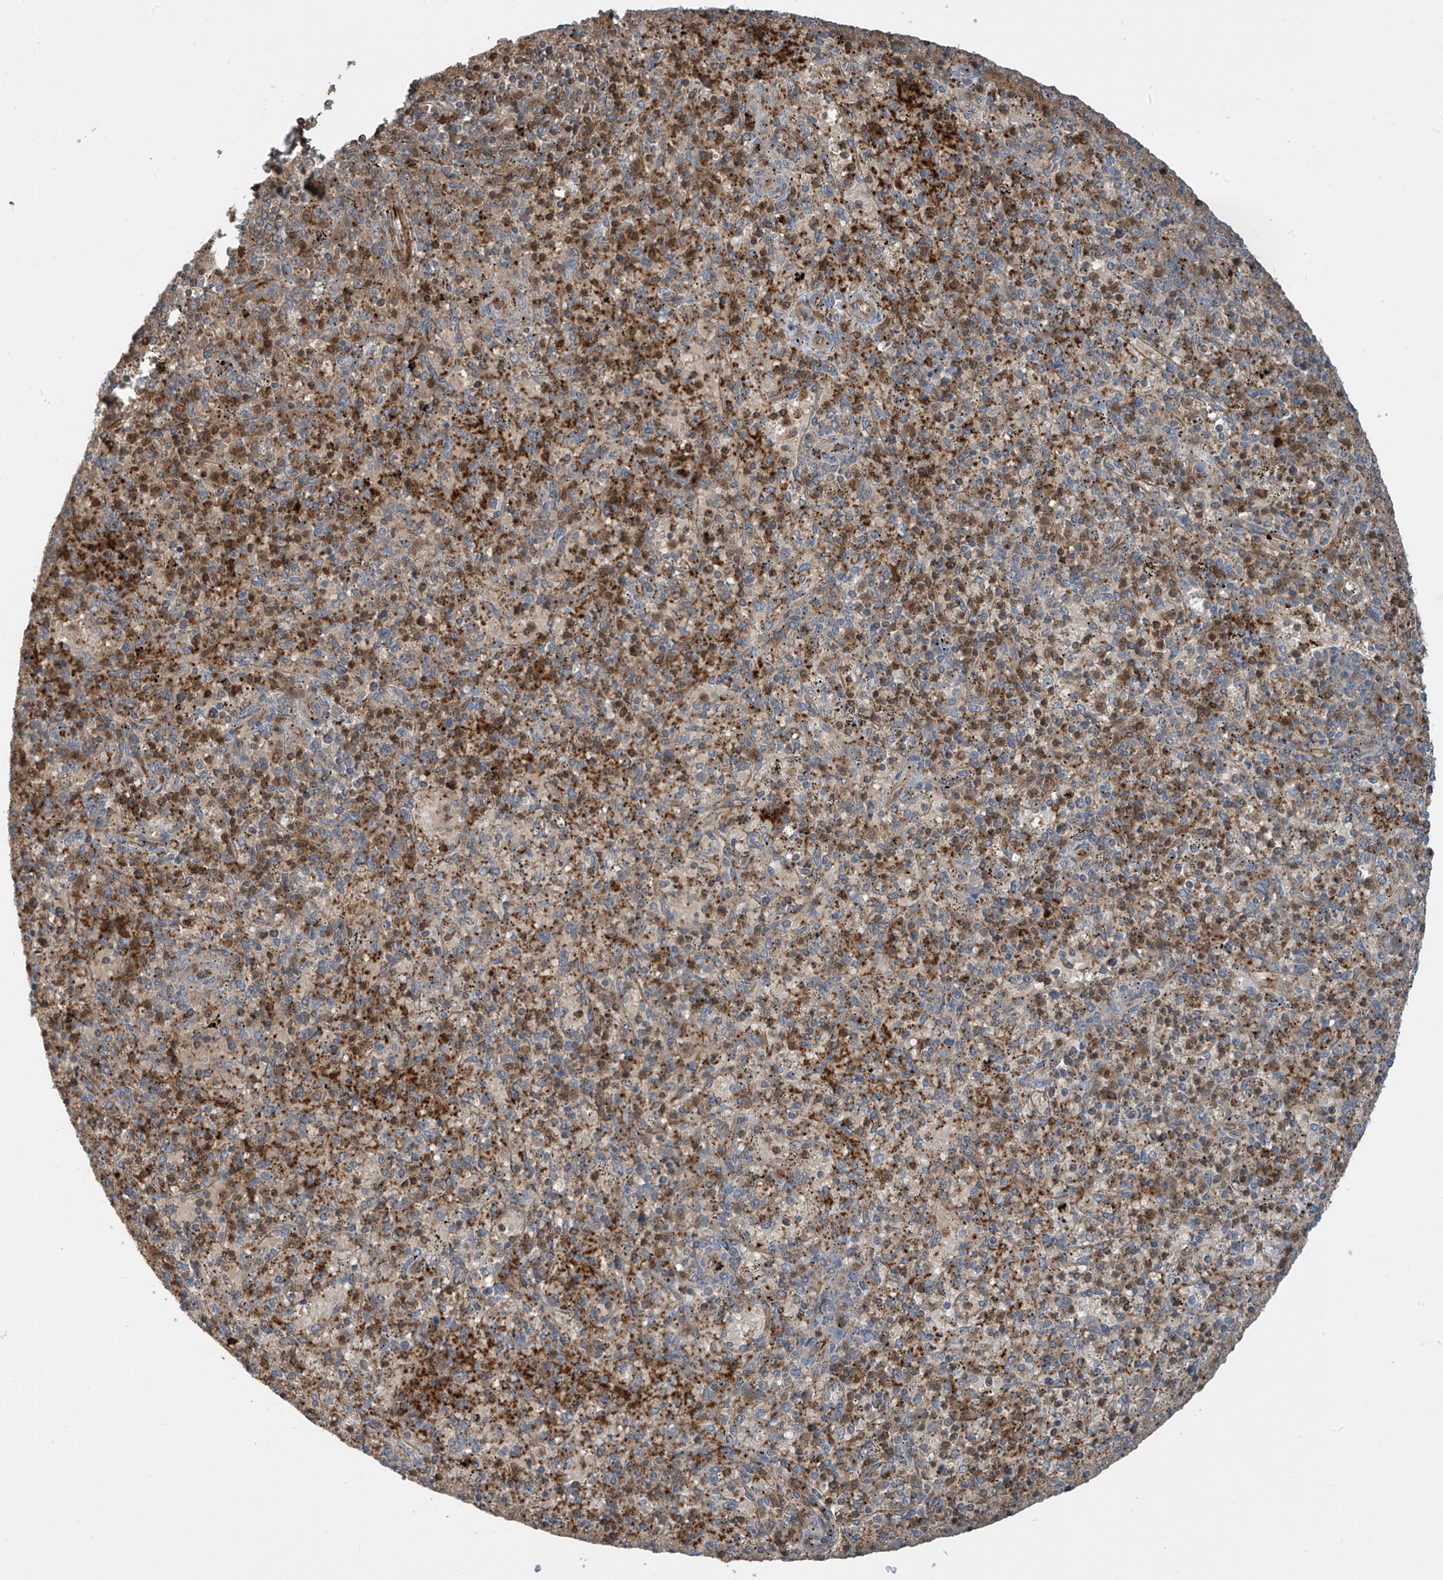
{"staining": {"intensity": "moderate", "quantity": "25%-75%", "location": "cytoplasmic/membranous"}, "tissue": "spleen", "cell_type": "Cells in red pulp", "image_type": "normal", "snomed": [{"axis": "morphology", "description": "Normal tissue, NOS"}, {"axis": "topography", "description": "Spleen"}], "caption": "Cells in red pulp display medium levels of moderate cytoplasmic/membranous positivity in approximately 25%-75% of cells in normal human spleen. (IHC, brightfield microscopy, high magnification).", "gene": "SH3BGRL3", "patient": {"sex": "male", "age": 72}}